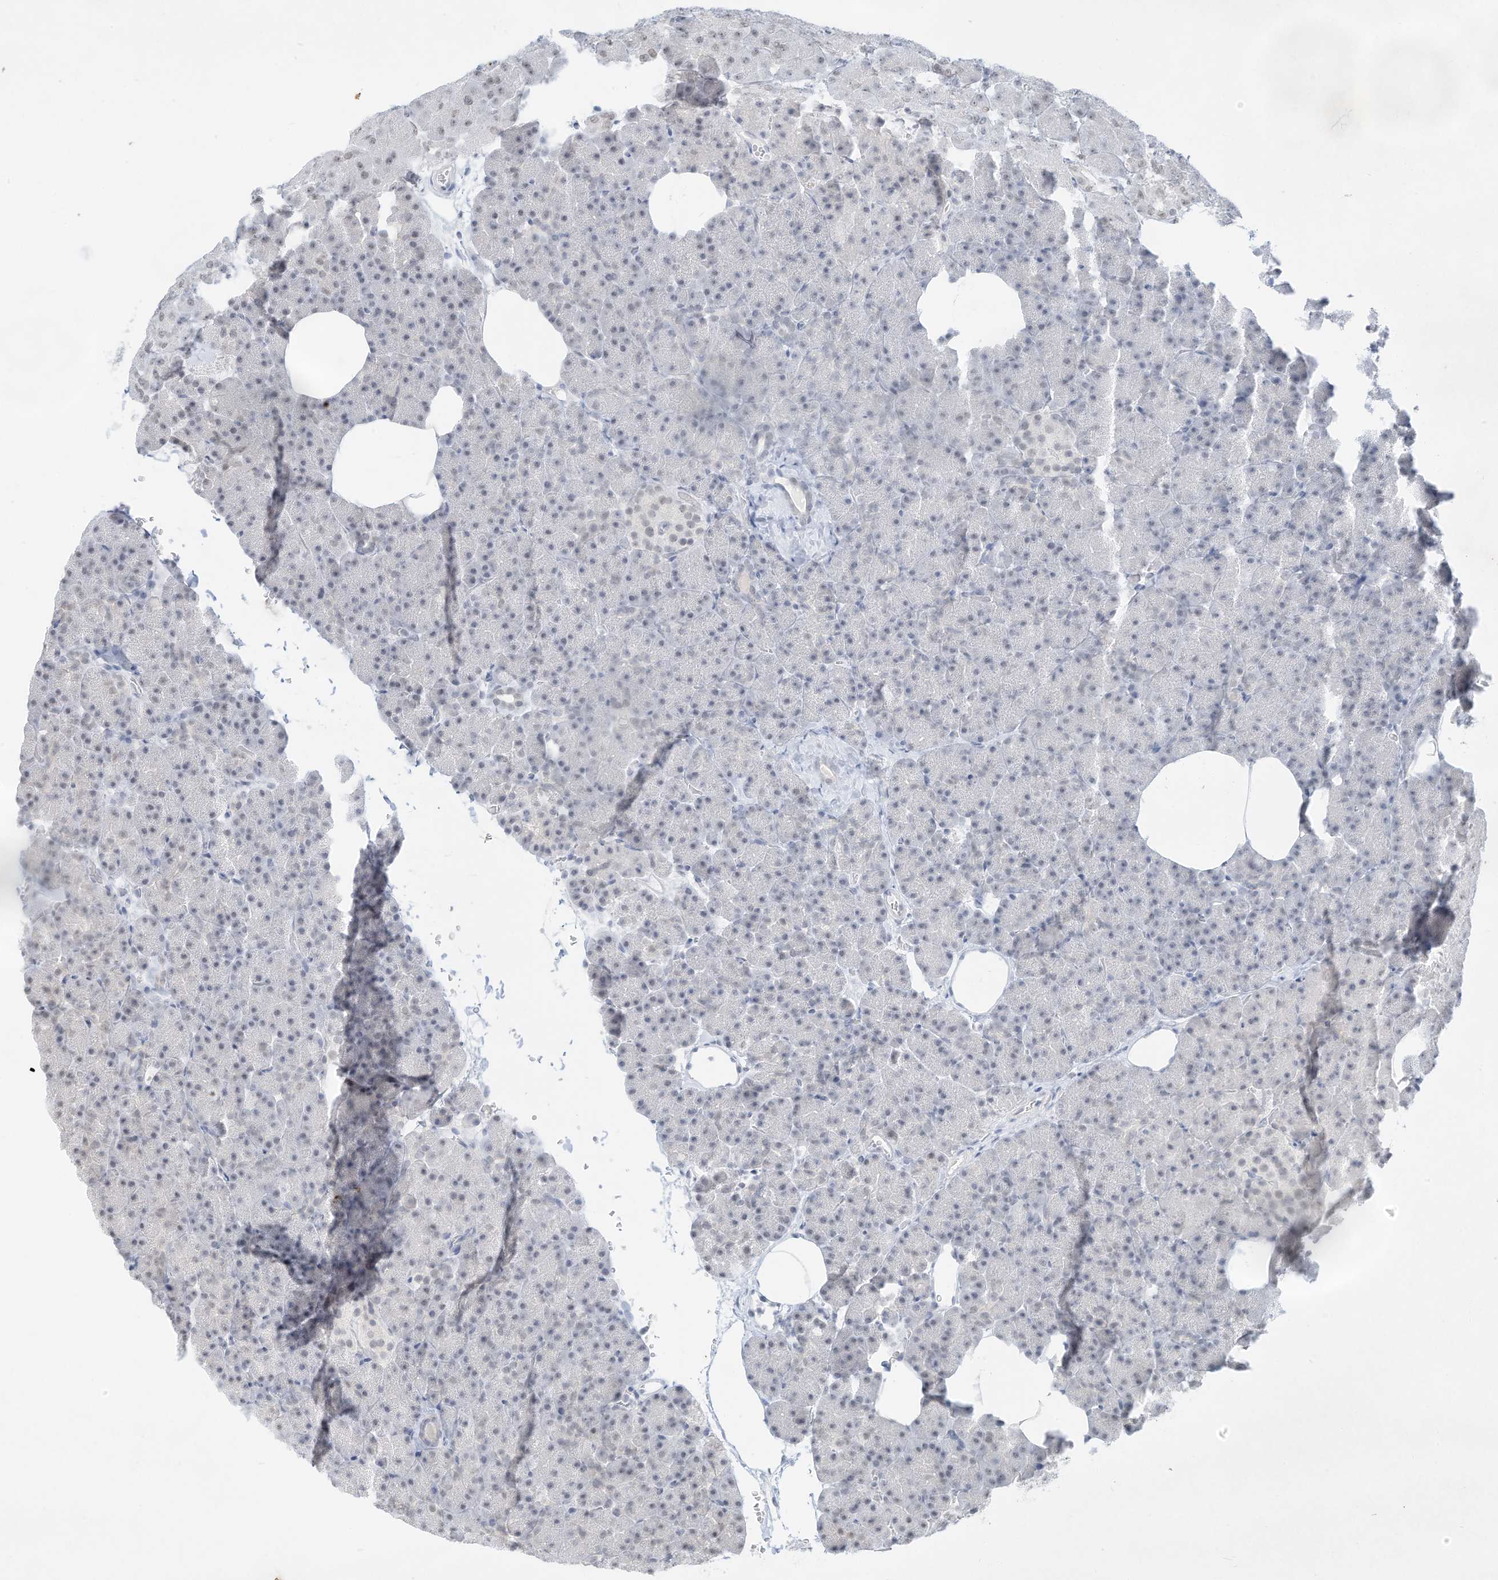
{"staining": {"intensity": "negative", "quantity": "none", "location": "none"}, "tissue": "pancreas", "cell_type": "Exocrine glandular cells", "image_type": "normal", "snomed": [{"axis": "morphology", "description": "Normal tissue, NOS"}, {"axis": "morphology", "description": "Carcinoid, malignant, NOS"}, {"axis": "topography", "description": "Pancreas"}], "caption": "A micrograph of pancreas stained for a protein displays no brown staining in exocrine glandular cells.", "gene": "PGC", "patient": {"sex": "female", "age": 35}}